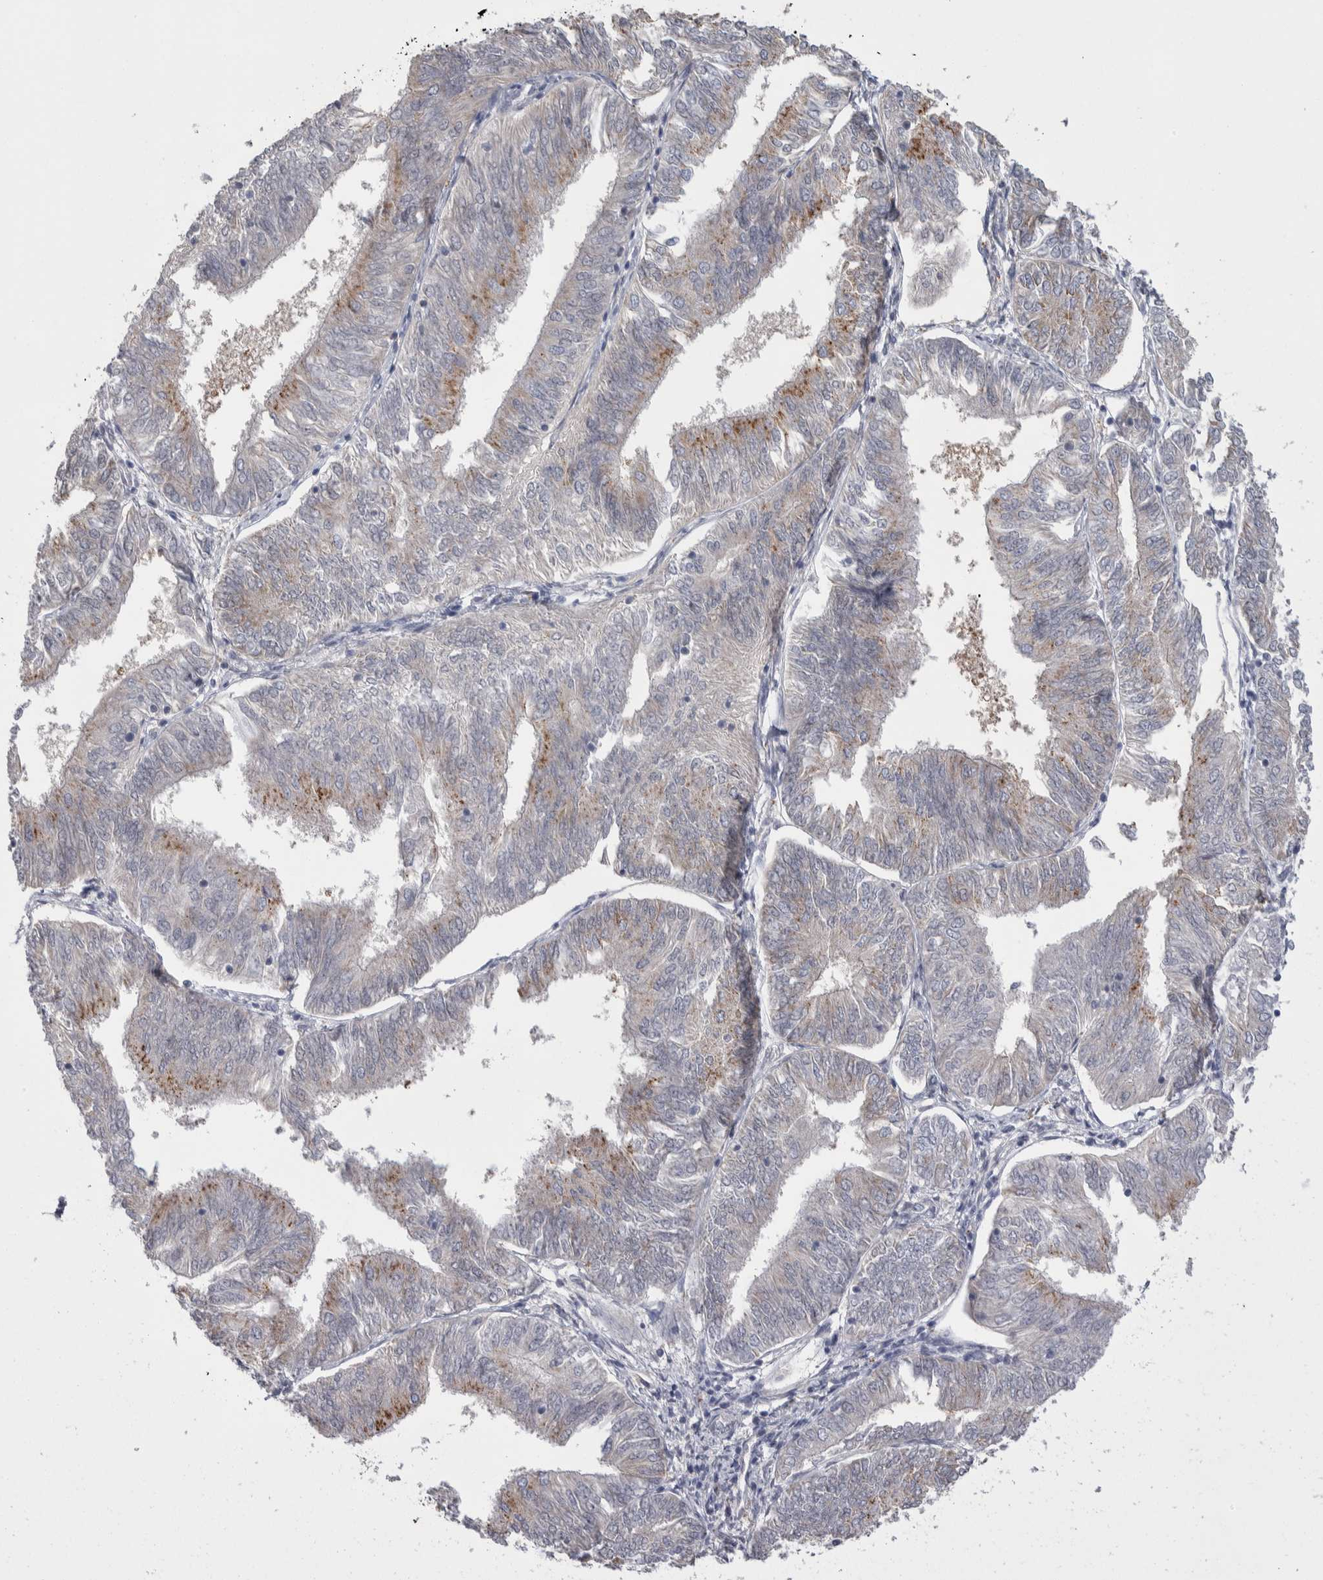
{"staining": {"intensity": "moderate", "quantity": "<25%", "location": "cytoplasmic/membranous"}, "tissue": "endometrial cancer", "cell_type": "Tumor cells", "image_type": "cancer", "snomed": [{"axis": "morphology", "description": "Adenocarcinoma, NOS"}, {"axis": "topography", "description": "Endometrium"}], "caption": "Endometrial cancer (adenocarcinoma) stained for a protein (brown) exhibits moderate cytoplasmic/membranous positive positivity in about <25% of tumor cells.", "gene": "GPHN", "patient": {"sex": "female", "age": 58}}